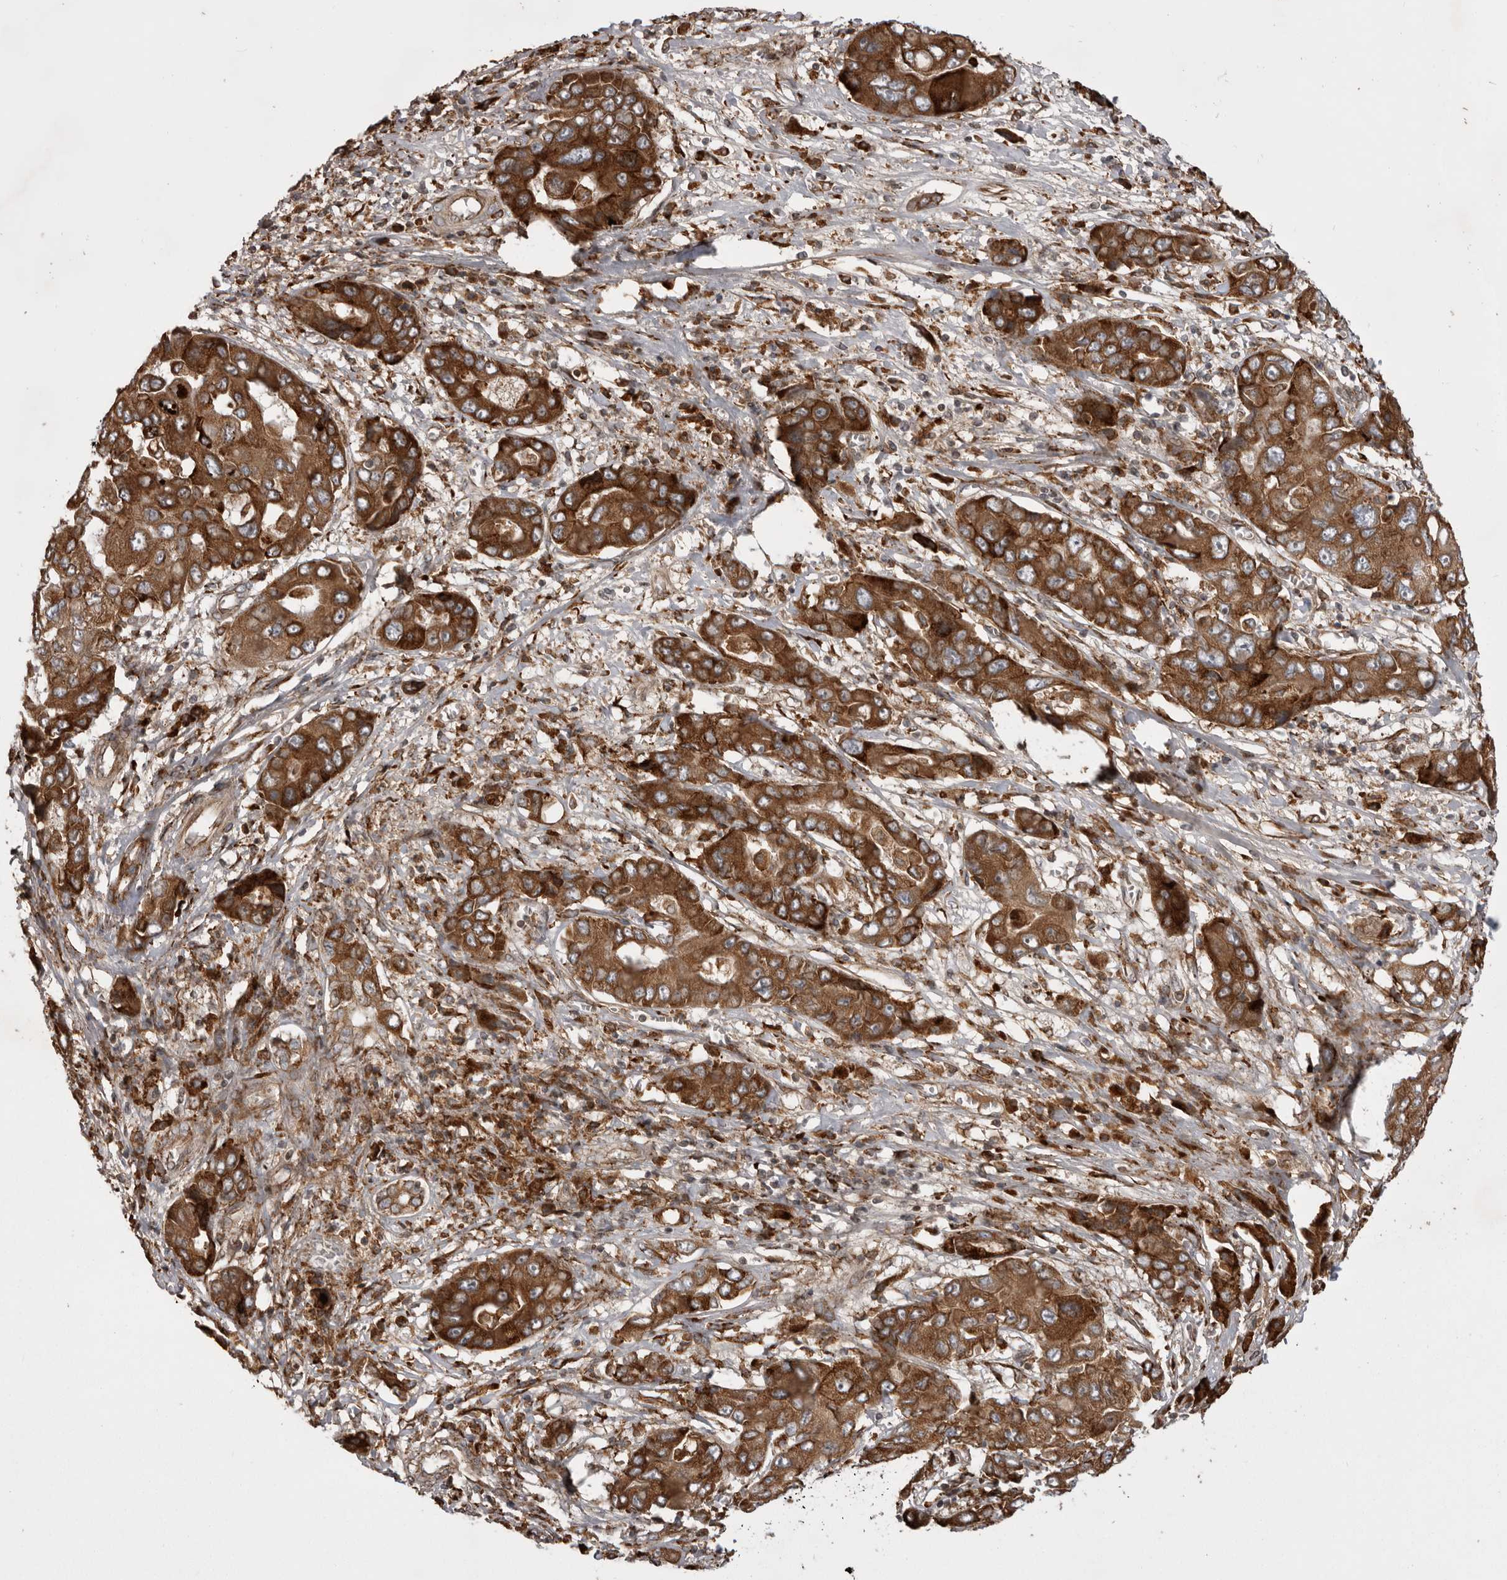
{"staining": {"intensity": "strong", "quantity": ">75%", "location": "cytoplasmic/membranous"}, "tissue": "liver cancer", "cell_type": "Tumor cells", "image_type": "cancer", "snomed": [{"axis": "morphology", "description": "Cholangiocarcinoma"}, {"axis": "topography", "description": "Liver"}], "caption": "Liver cholangiocarcinoma tissue displays strong cytoplasmic/membranous positivity in about >75% of tumor cells, visualized by immunohistochemistry. (DAB (3,3'-diaminobenzidine) IHC with brightfield microscopy, high magnification).", "gene": "RAB3GAP2", "patient": {"sex": "male", "age": 67}}